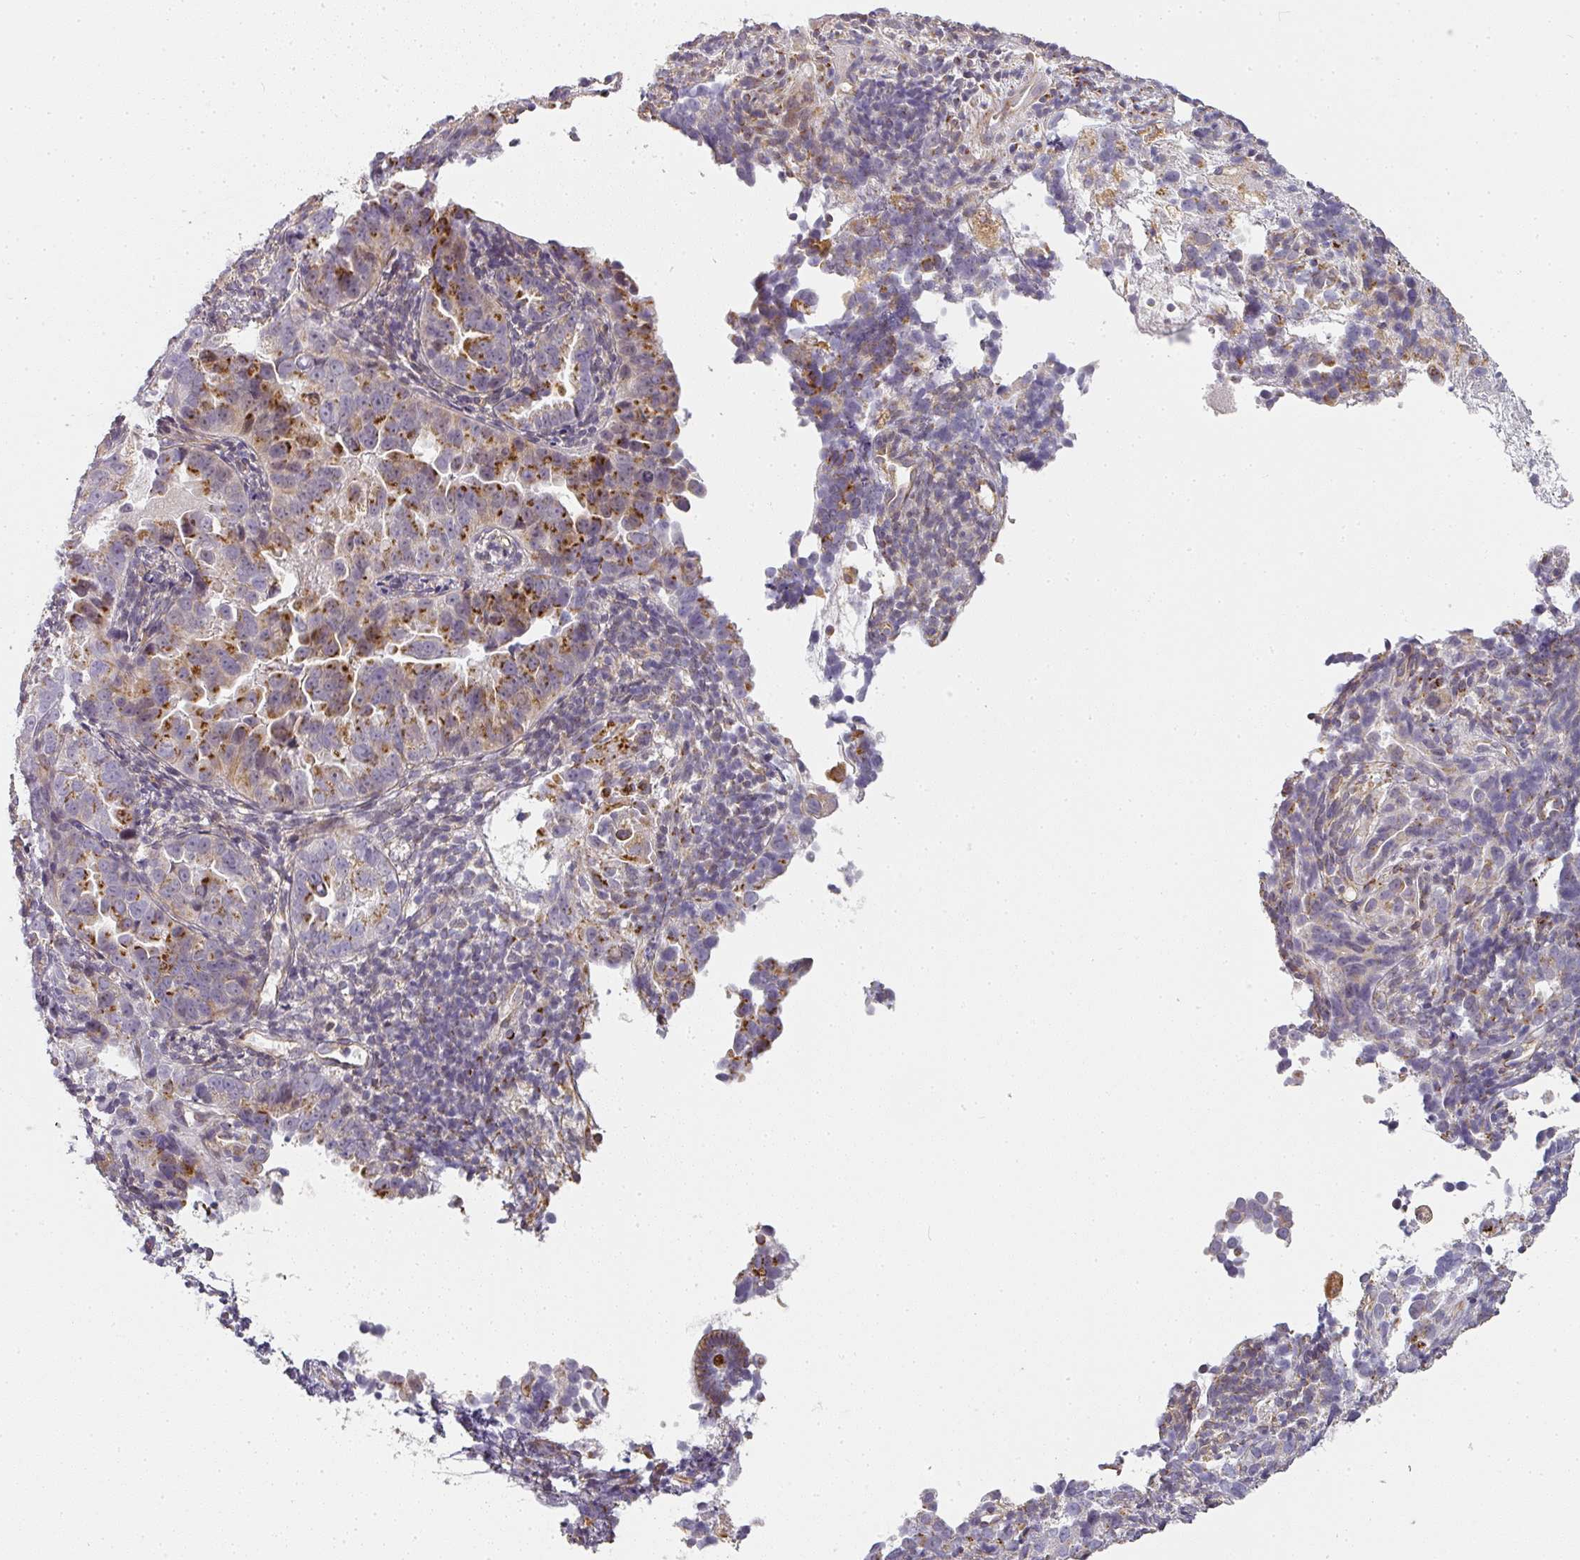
{"staining": {"intensity": "moderate", "quantity": "25%-75%", "location": "cytoplasmic/membranous"}, "tissue": "endometrial cancer", "cell_type": "Tumor cells", "image_type": "cancer", "snomed": [{"axis": "morphology", "description": "Adenocarcinoma, NOS"}, {"axis": "topography", "description": "Endometrium"}], "caption": "DAB immunohistochemical staining of human endometrial cancer shows moderate cytoplasmic/membranous protein expression in about 25%-75% of tumor cells. The protein is stained brown, and the nuclei are stained in blue (DAB IHC with brightfield microscopy, high magnification).", "gene": "ATP8B2", "patient": {"sex": "female", "age": 57}}